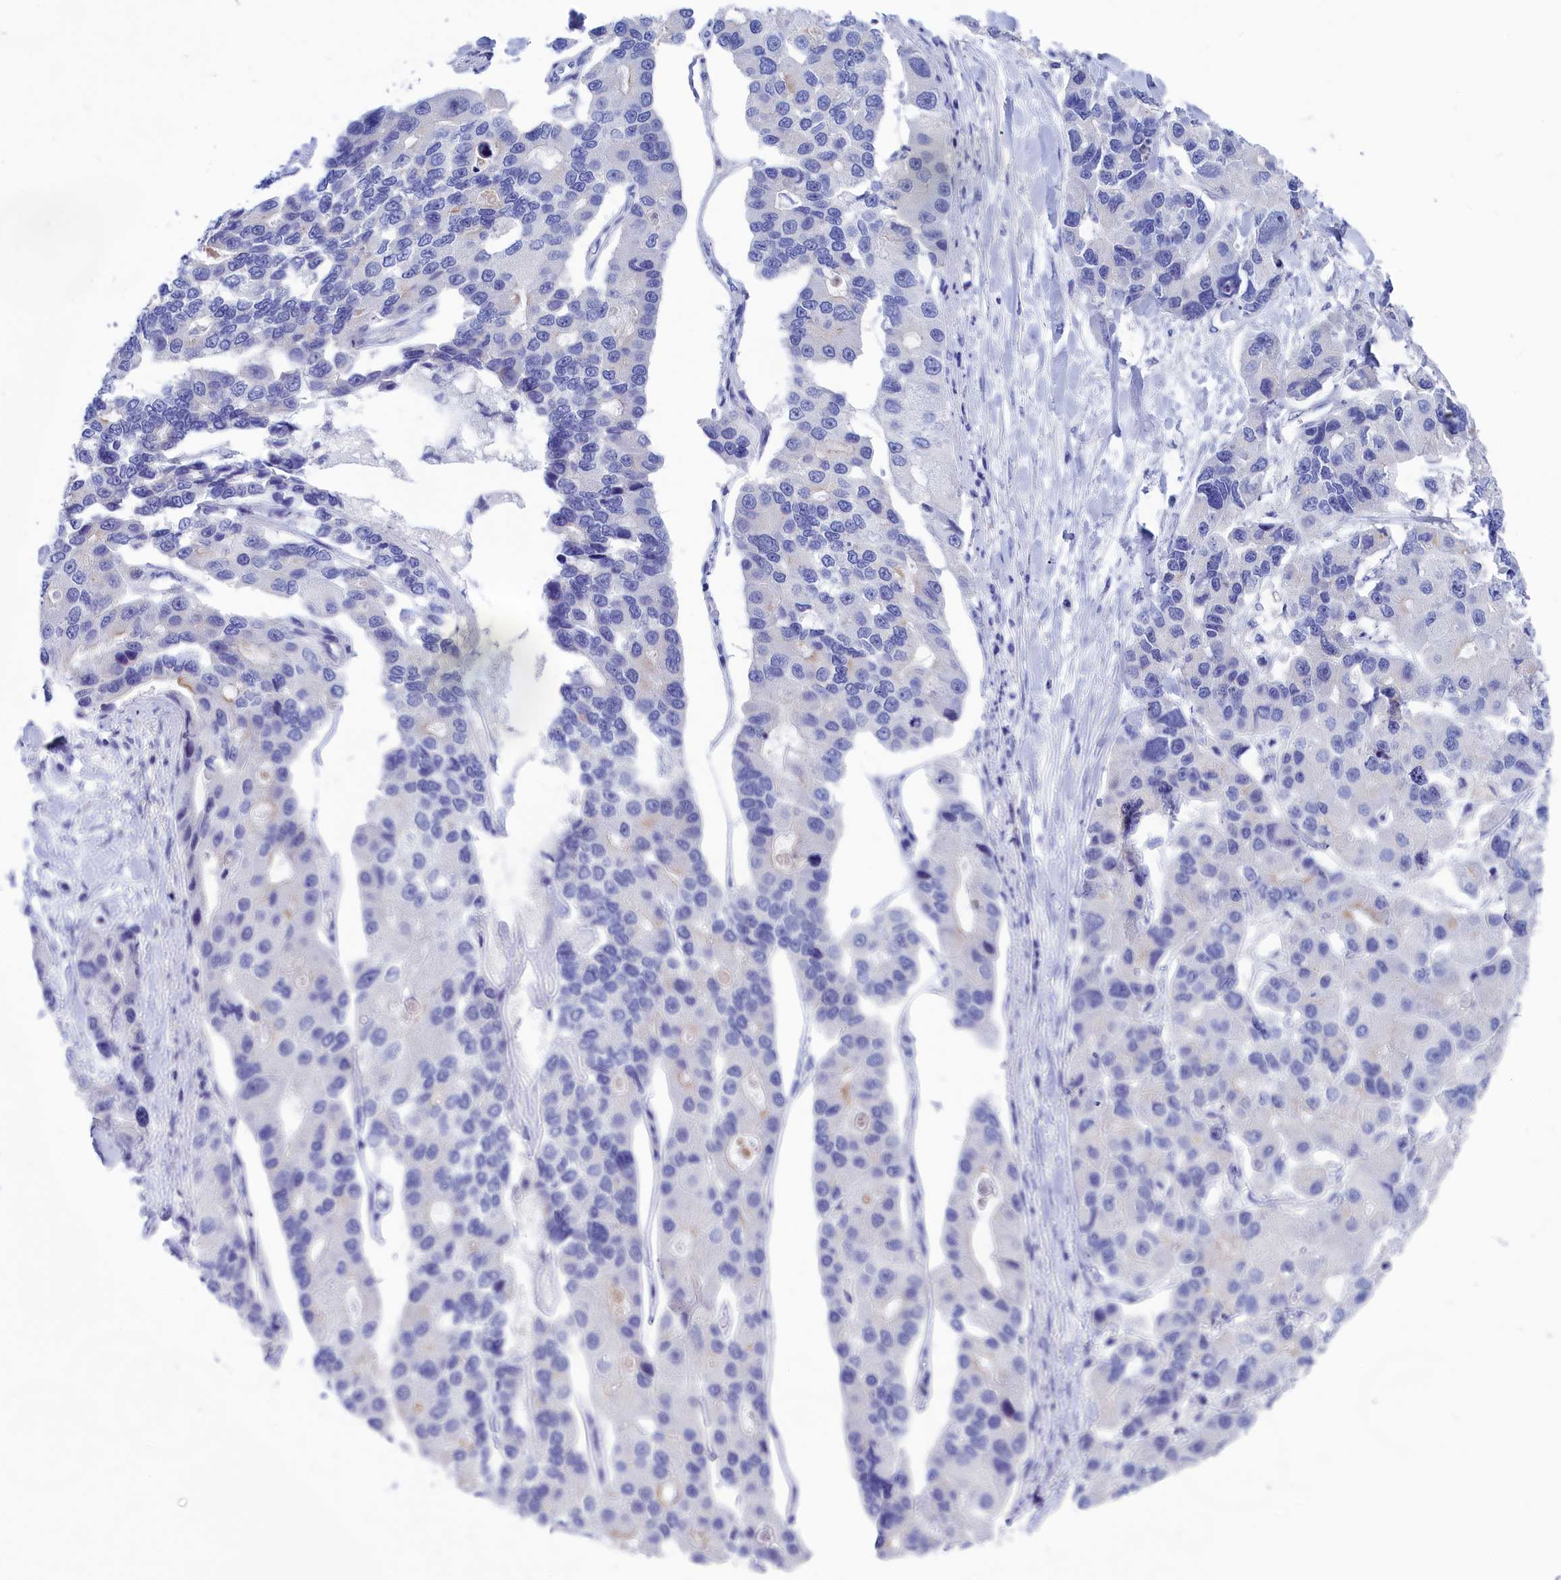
{"staining": {"intensity": "negative", "quantity": "none", "location": "none"}, "tissue": "lung cancer", "cell_type": "Tumor cells", "image_type": "cancer", "snomed": [{"axis": "morphology", "description": "Adenocarcinoma, NOS"}, {"axis": "topography", "description": "Lung"}], "caption": "Tumor cells show no significant protein staining in lung adenocarcinoma.", "gene": "VPS35L", "patient": {"sex": "female", "age": 54}}